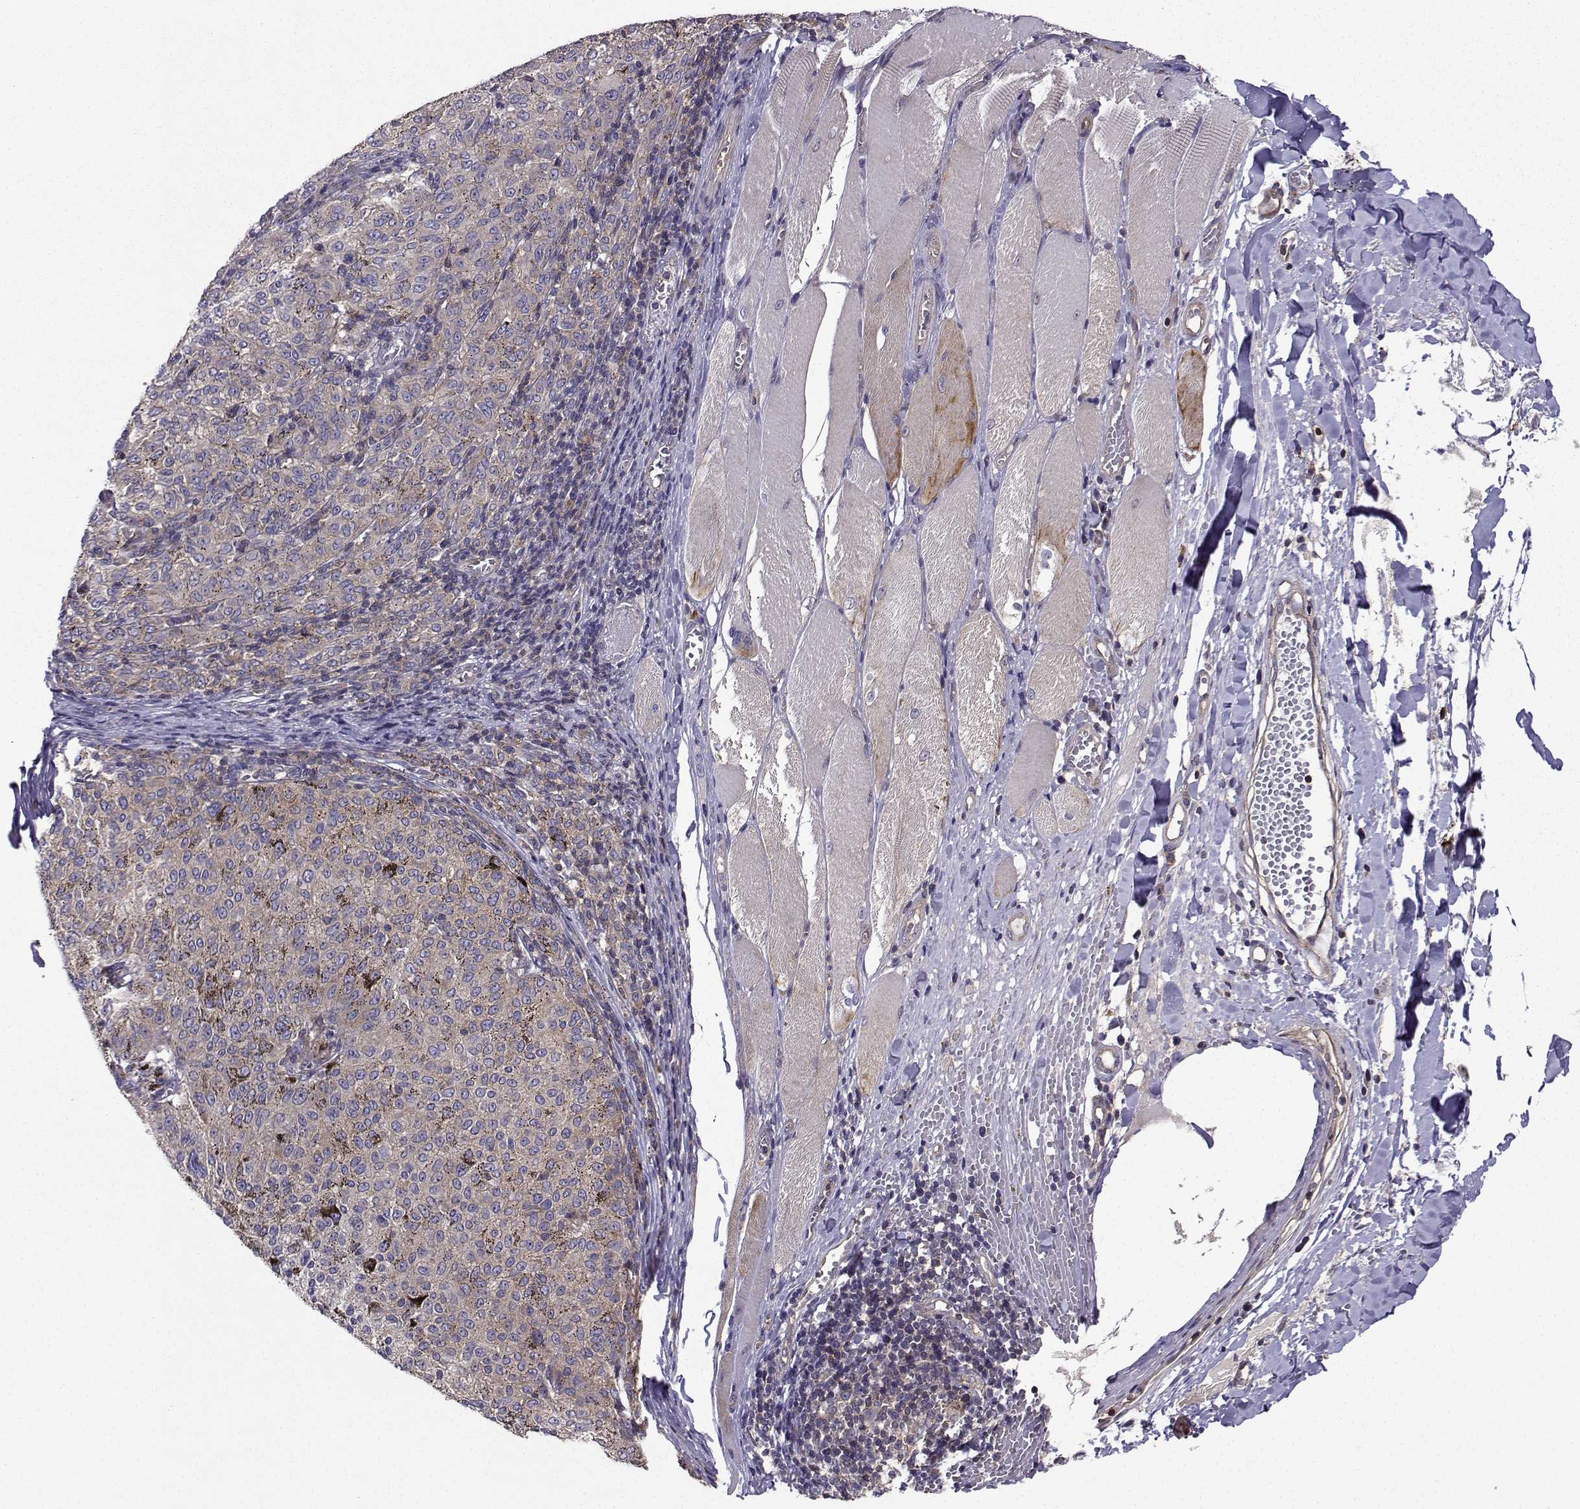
{"staining": {"intensity": "negative", "quantity": "none", "location": "none"}, "tissue": "melanoma", "cell_type": "Tumor cells", "image_type": "cancer", "snomed": [{"axis": "morphology", "description": "Malignant melanoma, NOS"}, {"axis": "topography", "description": "Skin"}], "caption": "There is no significant positivity in tumor cells of melanoma.", "gene": "ITGB8", "patient": {"sex": "female", "age": 72}}